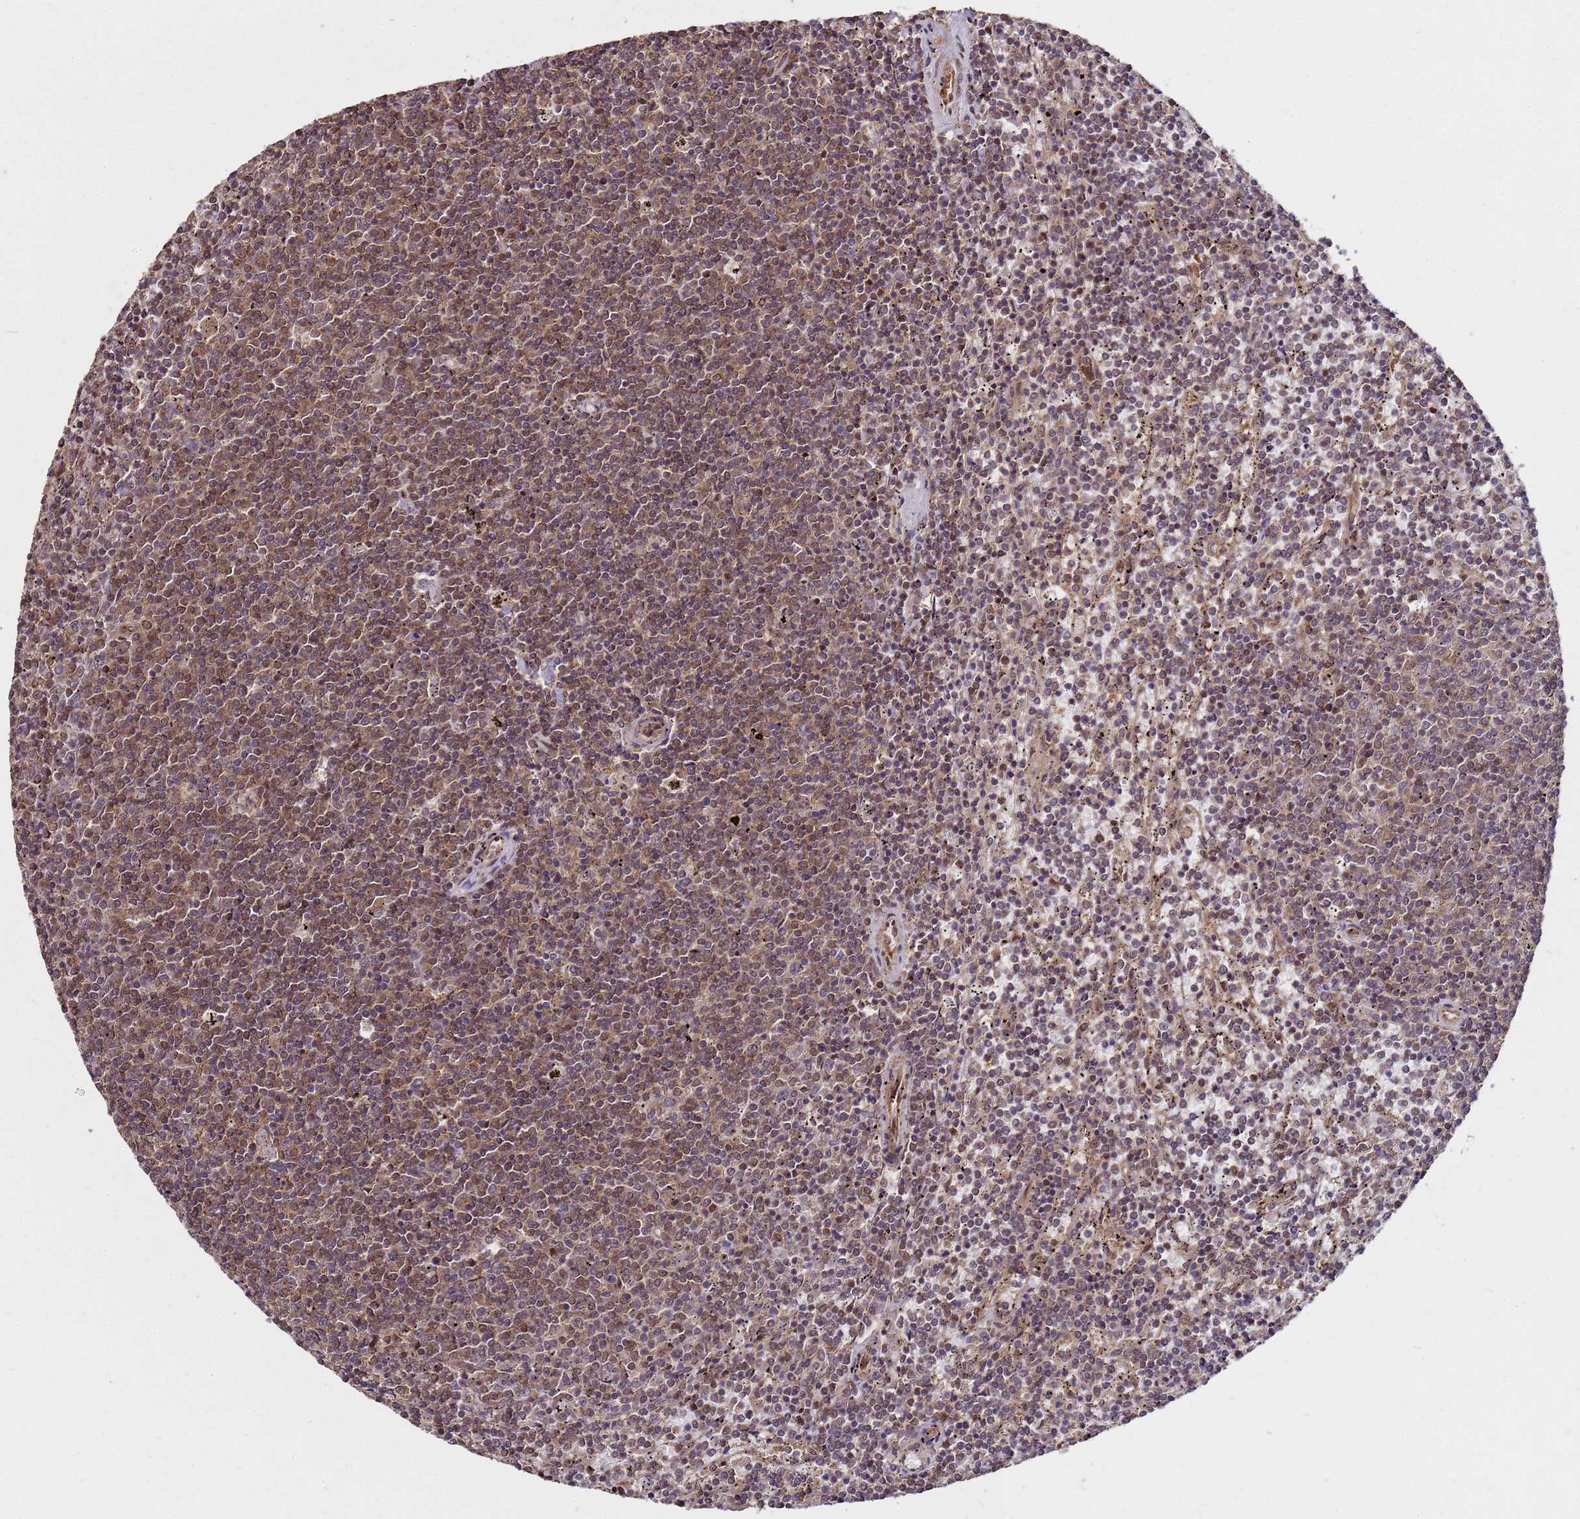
{"staining": {"intensity": "weak", "quantity": "25%-75%", "location": "cytoplasmic/membranous,nuclear"}, "tissue": "lymphoma", "cell_type": "Tumor cells", "image_type": "cancer", "snomed": [{"axis": "morphology", "description": "Malignant lymphoma, non-Hodgkin's type, Low grade"}, {"axis": "topography", "description": "Spleen"}], "caption": "Weak cytoplasmic/membranous and nuclear protein positivity is identified in approximately 25%-75% of tumor cells in low-grade malignant lymphoma, non-Hodgkin's type.", "gene": "CRBN", "patient": {"sex": "female", "age": 50}}